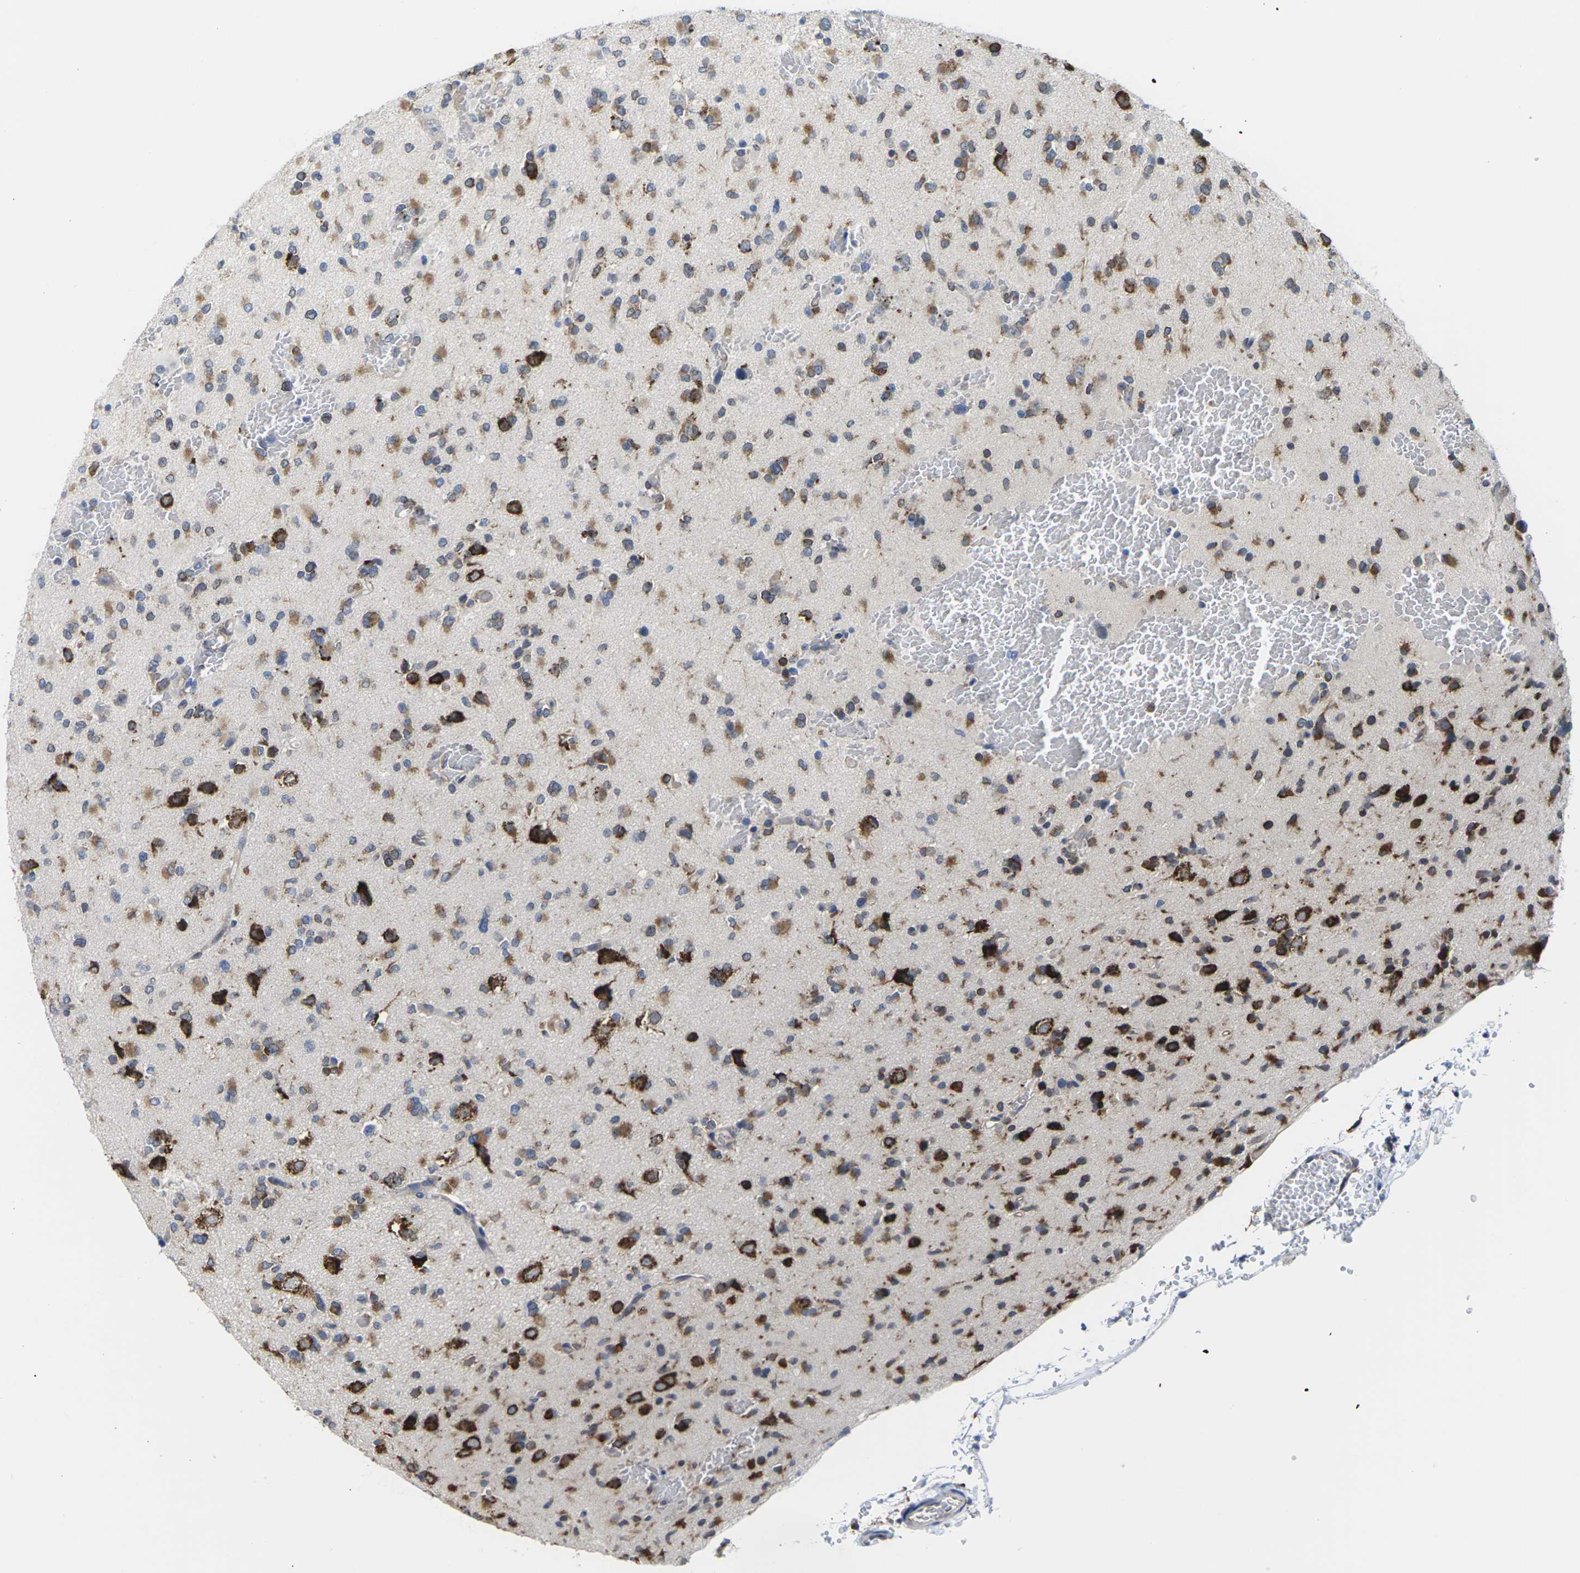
{"staining": {"intensity": "moderate", "quantity": ">75%", "location": "cytoplasmic/membranous"}, "tissue": "glioma", "cell_type": "Tumor cells", "image_type": "cancer", "snomed": [{"axis": "morphology", "description": "Glioma, malignant, Low grade"}, {"axis": "topography", "description": "Brain"}], "caption": "Immunohistochemical staining of human glioma reveals medium levels of moderate cytoplasmic/membranous protein expression in about >75% of tumor cells.", "gene": "PDZK1IP1", "patient": {"sex": "female", "age": 22}}